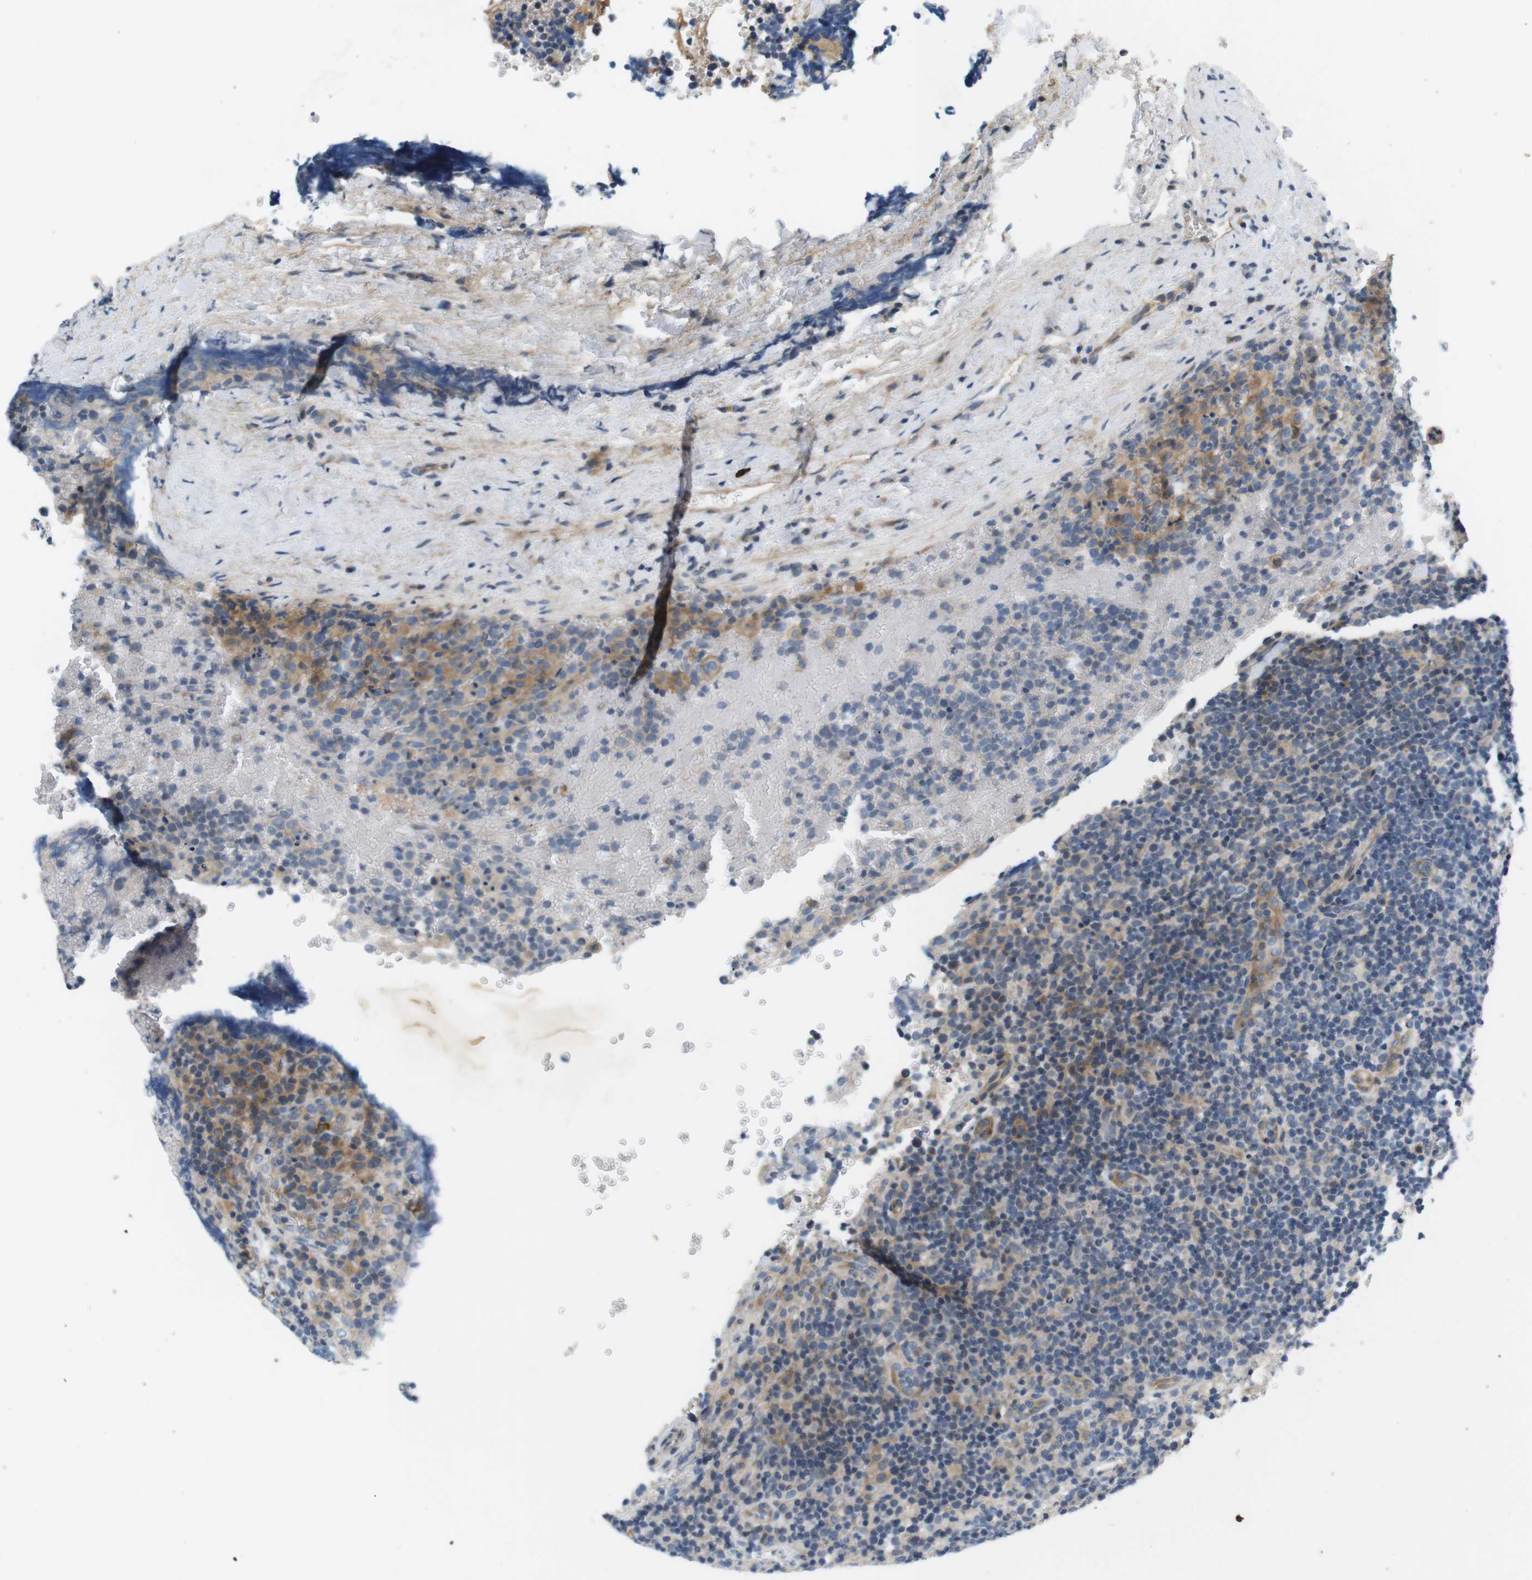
{"staining": {"intensity": "moderate", "quantity": "<25%", "location": "cytoplasmic/membranous"}, "tissue": "lymphoma", "cell_type": "Tumor cells", "image_type": "cancer", "snomed": [{"axis": "morphology", "description": "Malignant lymphoma, non-Hodgkin's type, High grade"}, {"axis": "topography", "description": "Lymph node"}], "caption": "The micrograph demonstrates immunohistochemical staining of malignant lymphoma, non-Hodgkin's type (high-grade). There is moderate cytoplasmic/membranous positivity is identified in approximately <25% of tumor cells. The staining was performed using DAB (3,3'-diaminobenzidine), with brown indicating positive protein expression. Nuclei are stained blue with hematoxylin.", "gene": "SLC30A1", "patient": {"sex": "male", "age": 61}}